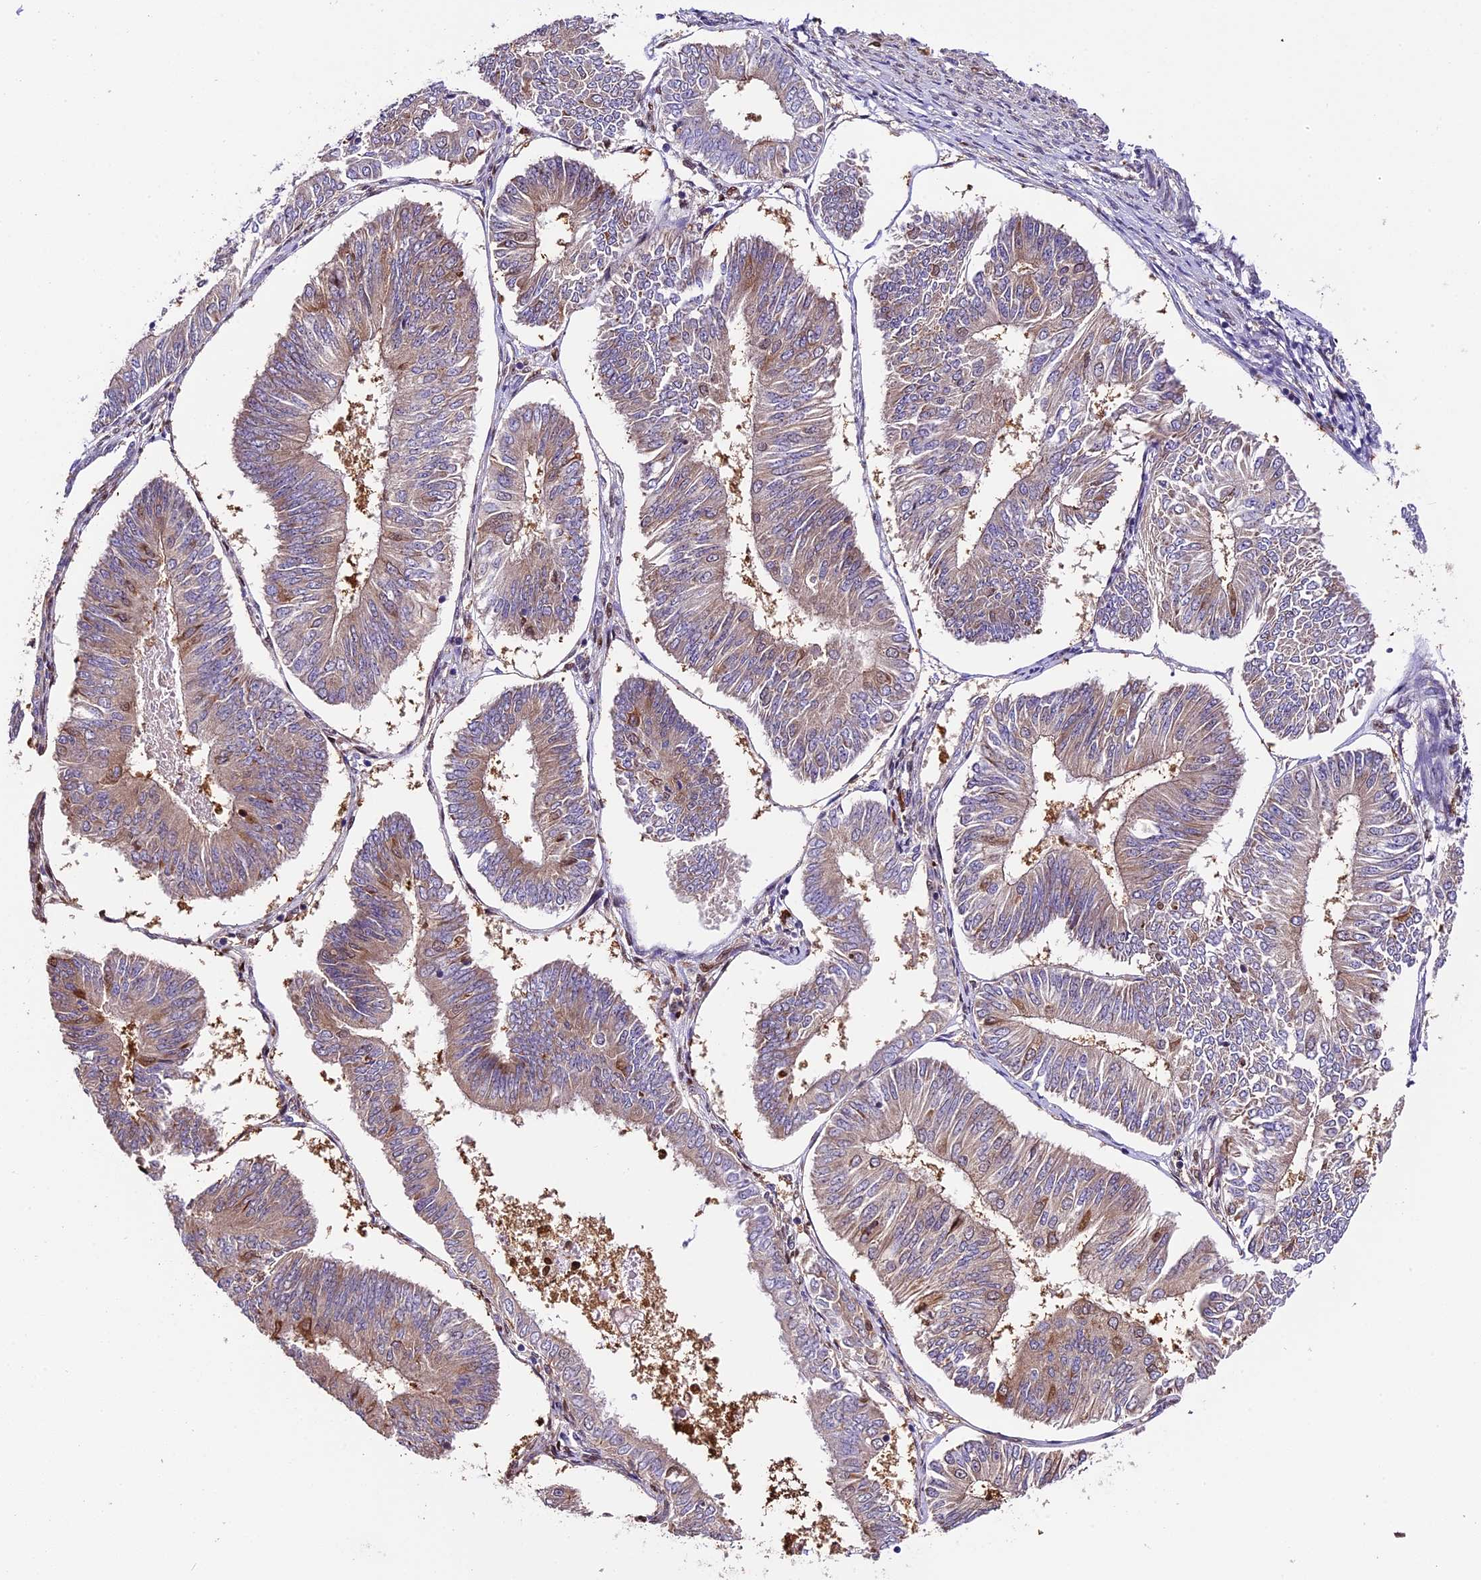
{"staining": {"intensity": "moderate", "quantity": "<25%", "location": "cytoplasmic/membranous,nuclear"}, "tissue": "endometrial cancer", "cell_type": "Tumor cells", "image_type": "cancer", "snomed": [{"axis": "morphology", "description": "Adenocarcinoma, NOS"}, {"axis": "topography", "description": "Endometrium"}], "caption": "Moderate cytoplasmic/membranous and nuclear staining for a protein is present in approximately <25% of tumor cells of endometrial cancer using IHC.", "gene": "HERPUD1", "patient": {"sex": "female", "age": 58}}